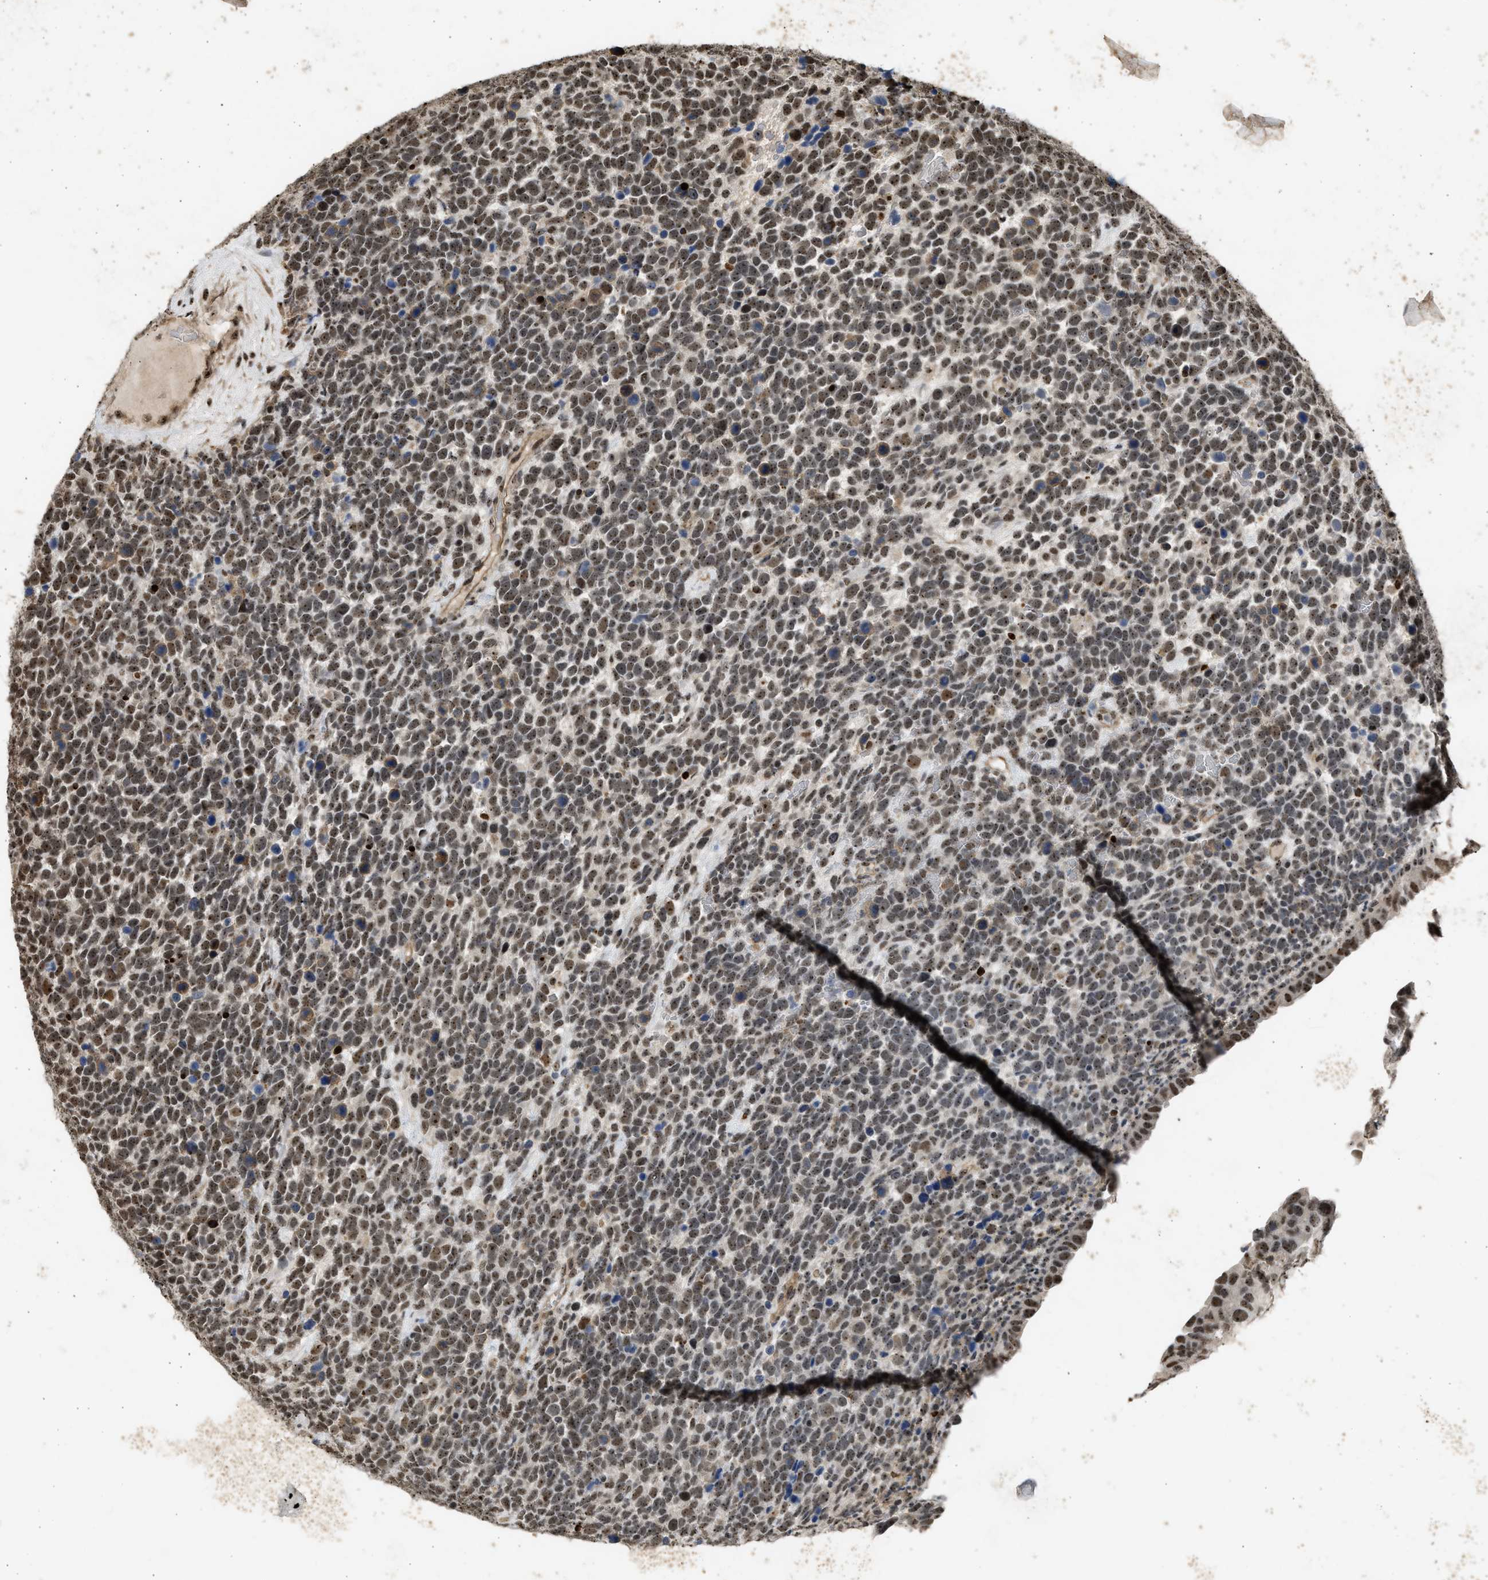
{"staining": {"intensity": "moderate", "quantity": ">75%", "location": "nuclear"}, "tissue": "urothelial cancer", "cell_type": "Tumor cells", "image_type": "cancer", "snomed": [{"axis": "morphology", "description": "Urothelial carcinoma, High grade"}, {"axis": "topography", "description": "Urinary bladder"}], "caption": "A high-resolution image shows immunohistochemistry staining of urothelial cancer, which shows moderate nuclear staining in about >75% of tumor cells.", "gene": "TFDP2", "patient": {"sex": "female", "age": 82}}